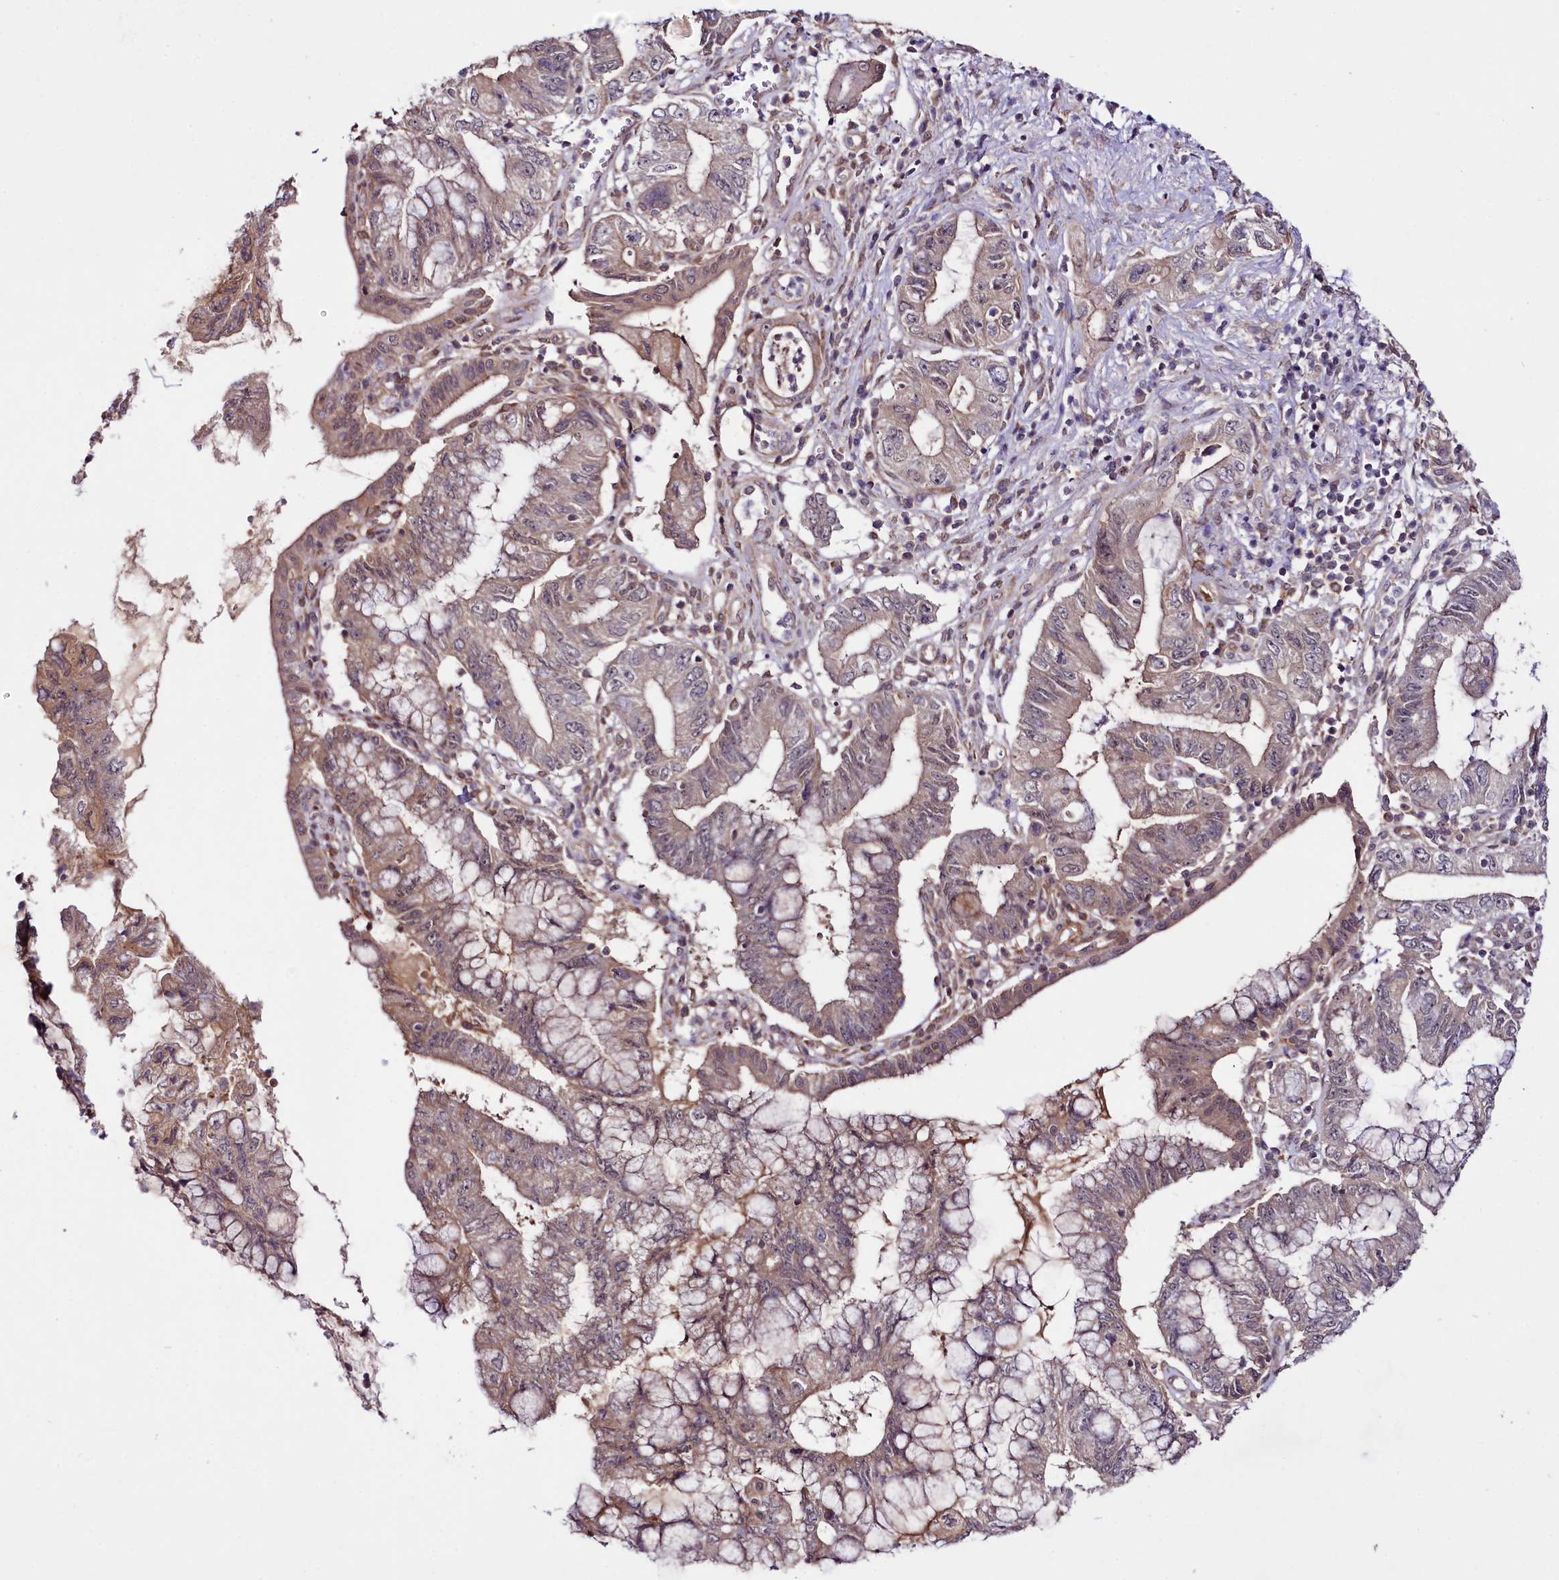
{"staining": {"intensity": "weak", "quantity": "25%-75%", "location": "cytoplasmic/membranous"}, "tissue": "pancreatic cancer", "cell_type": "Tumor cells", "image_type": "cancer", "snomed": [{"axis": "morphology", "description": "Adenocarcinoma, NOS"}, {"axis": "topography", "description": "Pancreas"}], "caption": "A histopathology image showing weak cytoplasmic/membranous expression in about 25%-75% of tumor cells in pancreatic cancer (adenocarcinoma), as visualized by brown immunohistochemical staining.", "gene": "PHLDB1", "patient": {"sex": "female", "age": 73}}